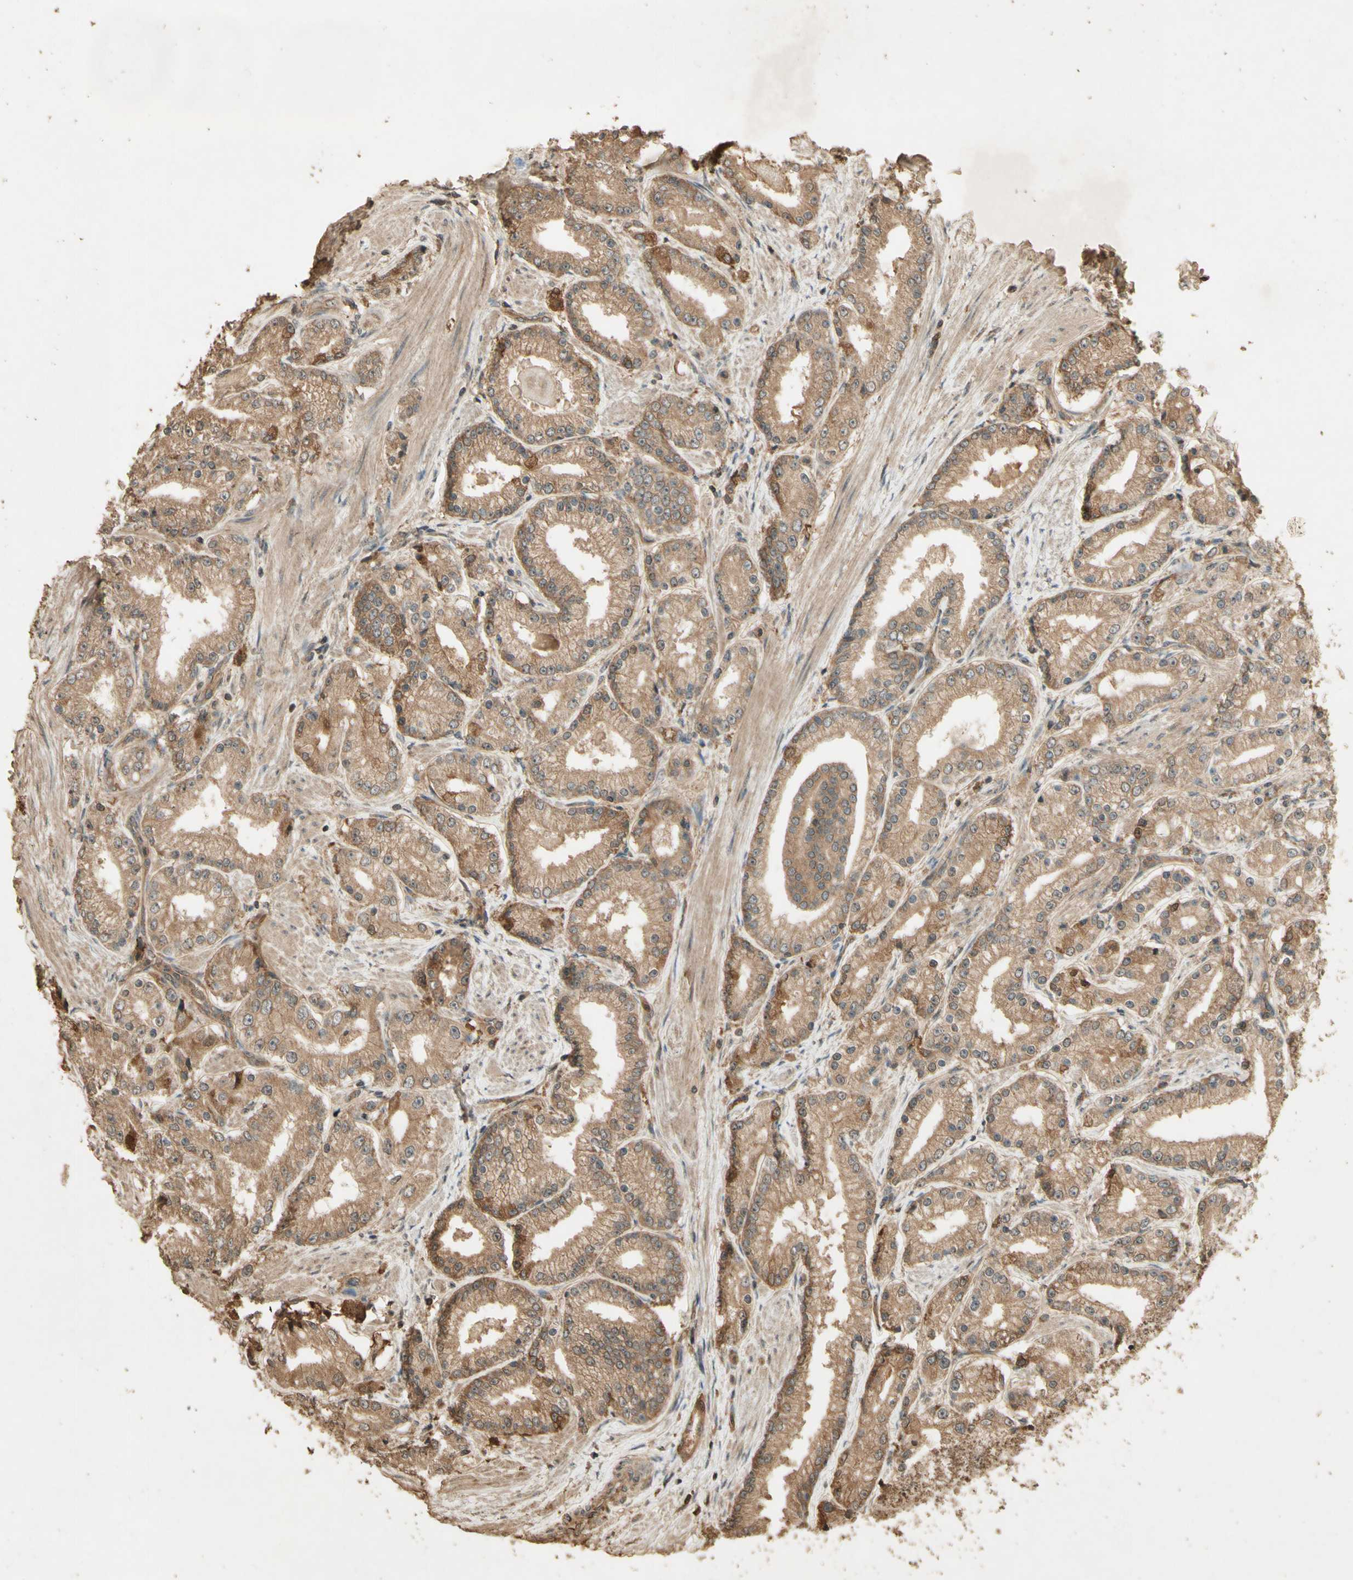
{"staining": {"intensity": "moderate", "quantity": ">75%", "location": "cytoplasmic/membranous"}, "tissue": "prostate cancer", "cell_type": "Tumor cells", "image_type": "cancer", "snomed": [{"axis": "morphology", "description": "Adenocarcinoma, Low grade"}, {"axis": "topography", "description": "Prostate"}], "caption": "Low-grade adenocarcinoma (prostate) stained with DAB (3,3'-diaminobenzidine) IHC displays medium levels of moderate cytoplasmic/membranous expression in approximately >75% of tumor cells.", "gene": "SMAD9", "patient": {"sex": "male", "age": 63}}